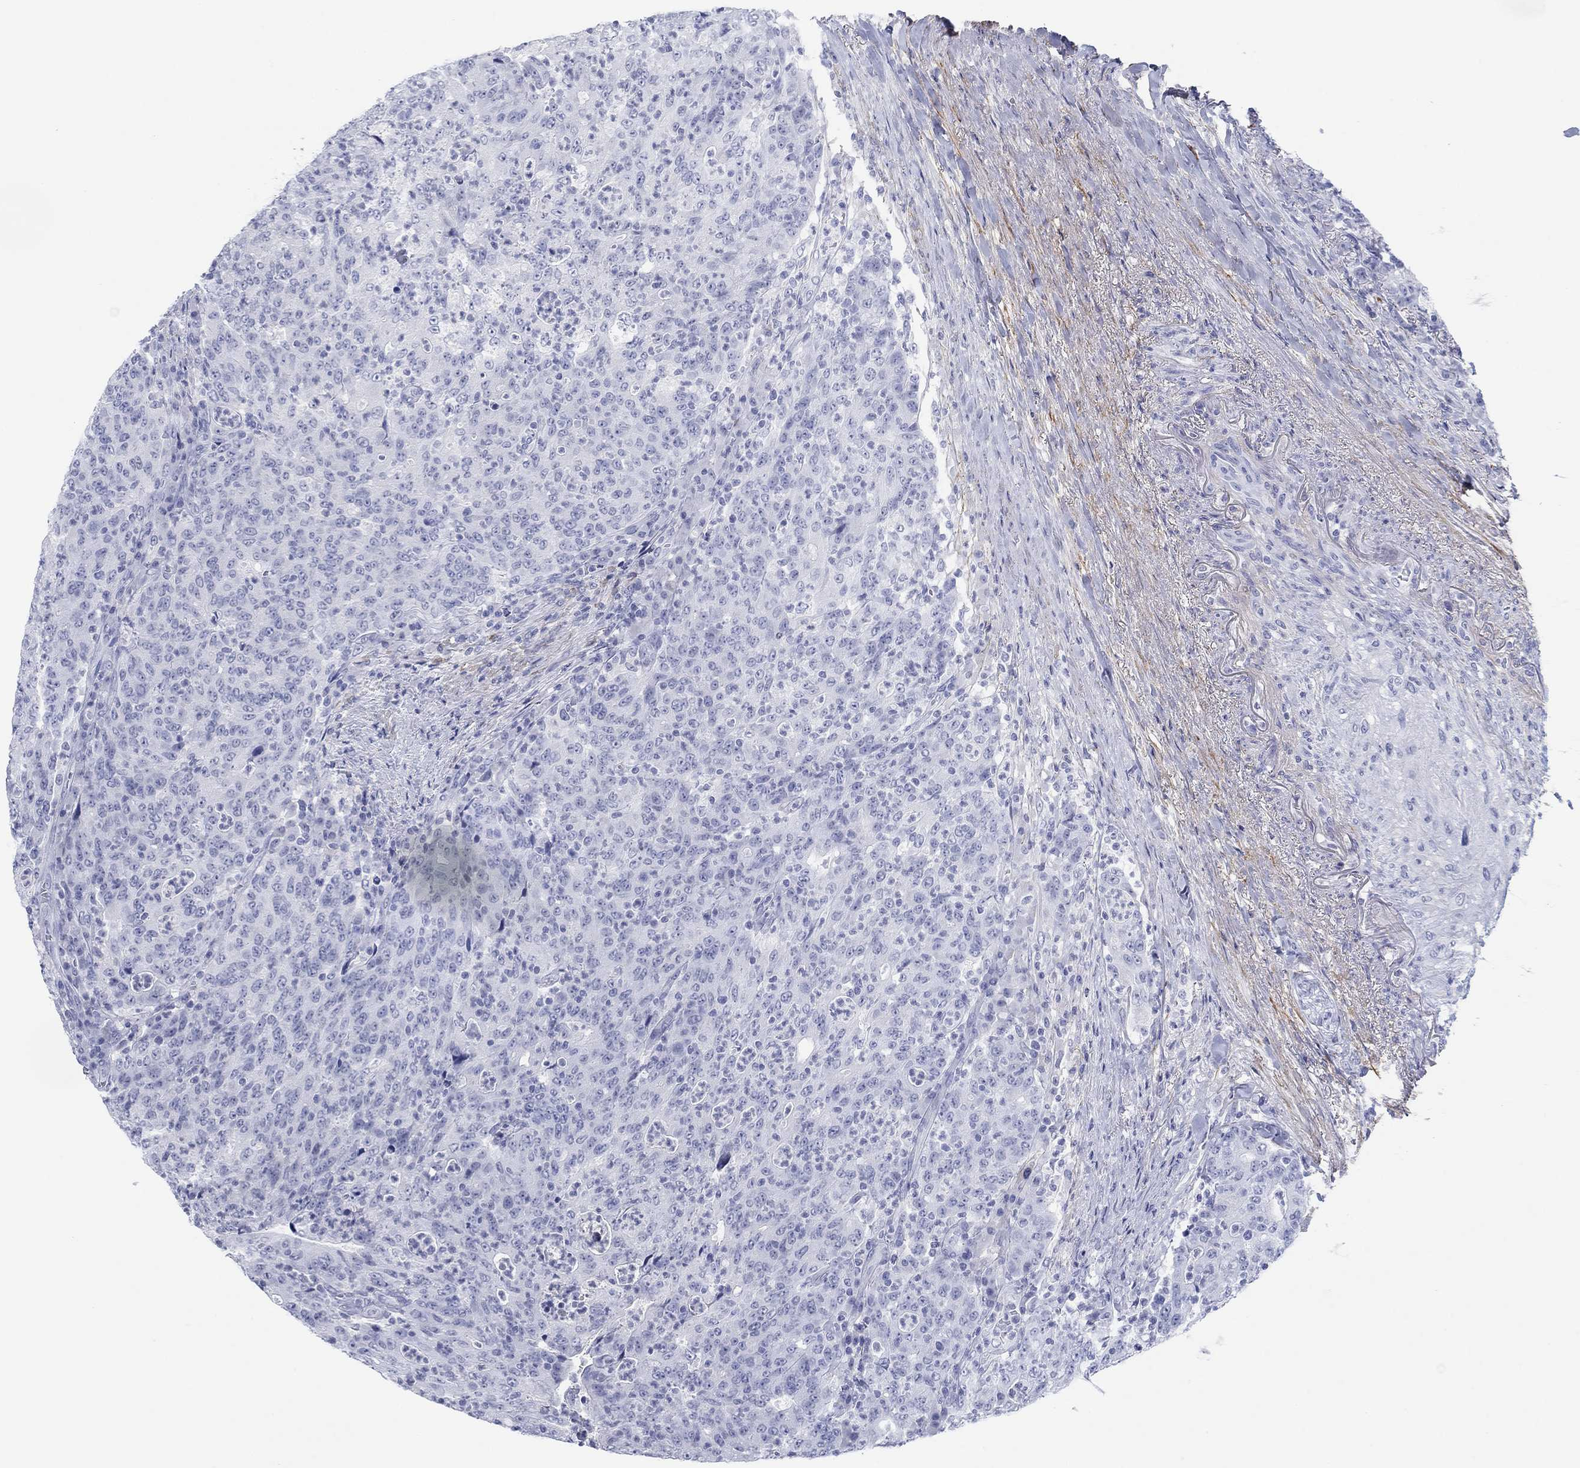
{"staining": {"intensity": "negative", "quantity": "none", "location": "none"}, "tissue": "colorectal cancer", "cell_type": "Tumor cells", "image_type": "cancer", "snomed": [{"axis": "morphology", "description": "Adenocarcinoma, NOS"}, {"axis": "topography", "description": "Colon"}], "caption": "Human colorectal adenocarcinoma stained for a protein using immunohistochemistry reveals no expression in tumor cells.", "gene": "PDYN", "patient": {"sex": "male", "age": 70}}